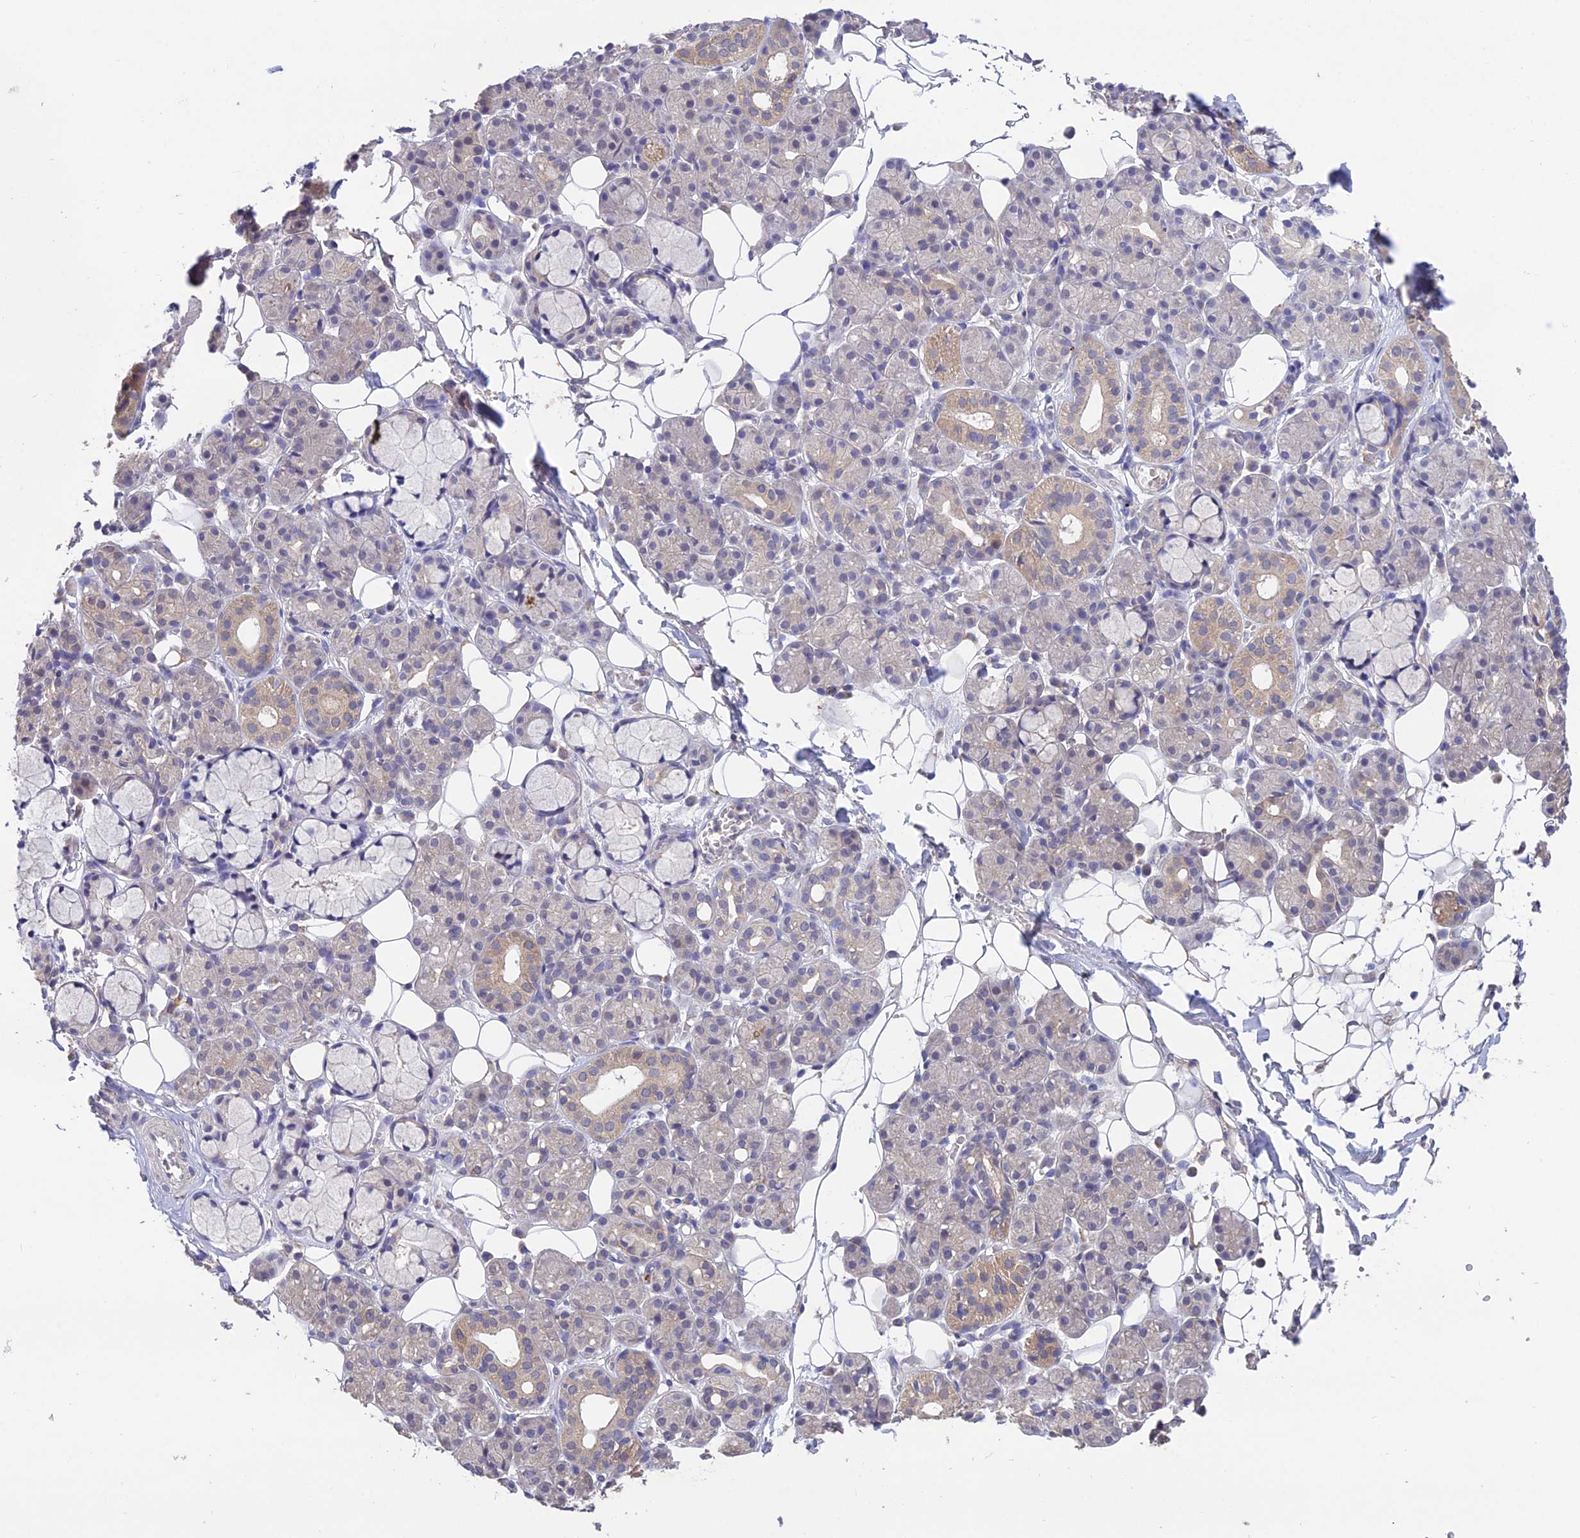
{"staining": {"intensity": "moderate", "quantity": "<25%", "location": "cytoplasmic/membranous"}, "tissue": "salivary gland", "cell_type": "Glandular cells", "image_type": "normal", "snomed": [{"axis": "morphology", "description": "Normal tissue, NOS"}, {"axis": "topography", "description": "Salivary gland"}], "caption": "Human salivary gland stained with a brown dye shows moderate cytoplasmic/membranous positive positivity in approximately <25% of glandular cells.", "gene": "PGK1", "patient": {"sex": "male", "age": 63}}